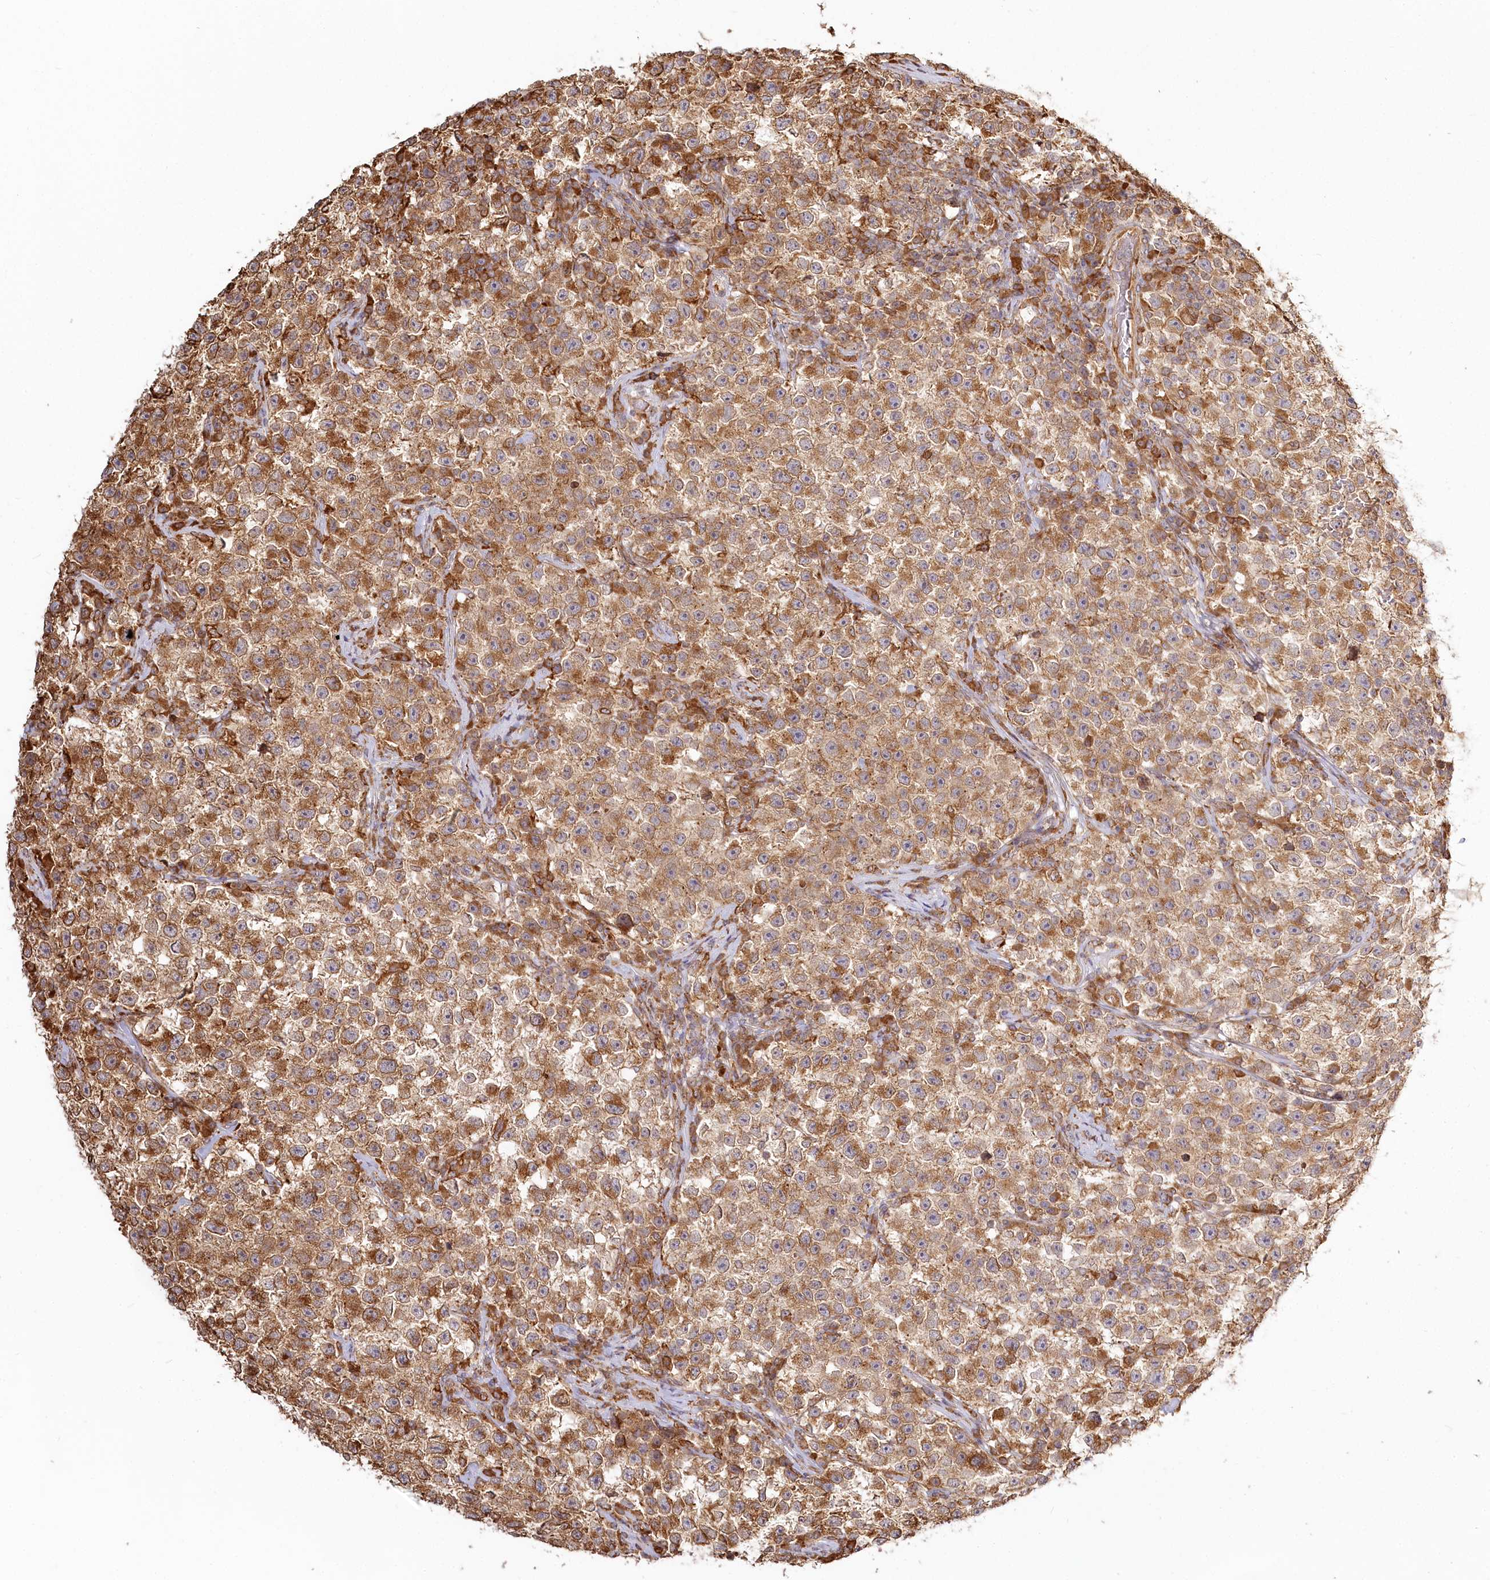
{"staining": {"intensity": "moderate", "quantity": ">75%", "location": "cytoplasmic/membranous"}, "tissue": "testis cancer", "cell_type": "Tumor cells", "image_type": "cancer", "snomed": [{"axis": "morphology", "description": "Seminoma, NOS"}, {"axis": "topography", "description": "Testis"}], "caption": "There is medium levels of moderate cytoplasmic/membranous expression in tumor cells of testis seminoma, as demonstrated by immunohistochemical staining (brown color).", "gene": "FAM13A", "patient": {"sex": "male", "age": 22}}